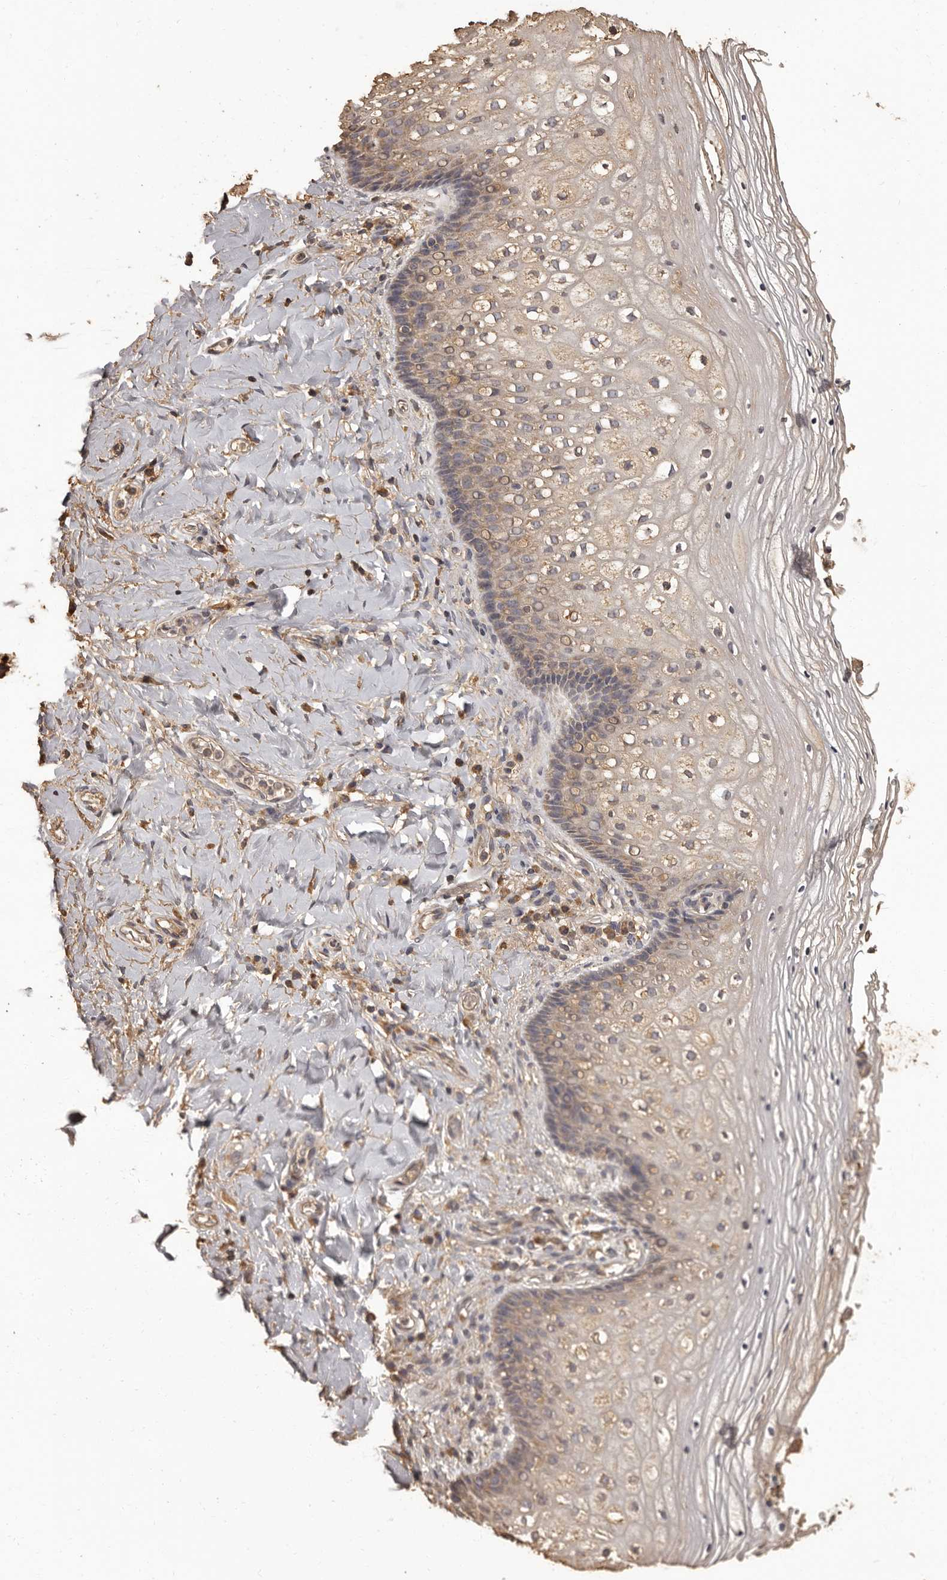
{"staining": {"intensity": "weak", "quantity": "25%-75%", "location": "cytoplasmic/membranous"}, "tissue": "vagina", "cell_type": "Squamous epithelial cells", "image_type": "normal", "snomed": [{"axis": "morphology", "description": "Normal tissue, NOS"}, {"axis": "topography", "description": "Vagina"}], "caption": "Weak cytoplasmic/membranous positivity for a protein is present in approximately 25%-75% of squamous epithelial cells of normal vagina using immunohistochemistry.", "gene": "MGAT5", "patient": {"sex": "female", "age": 60}}